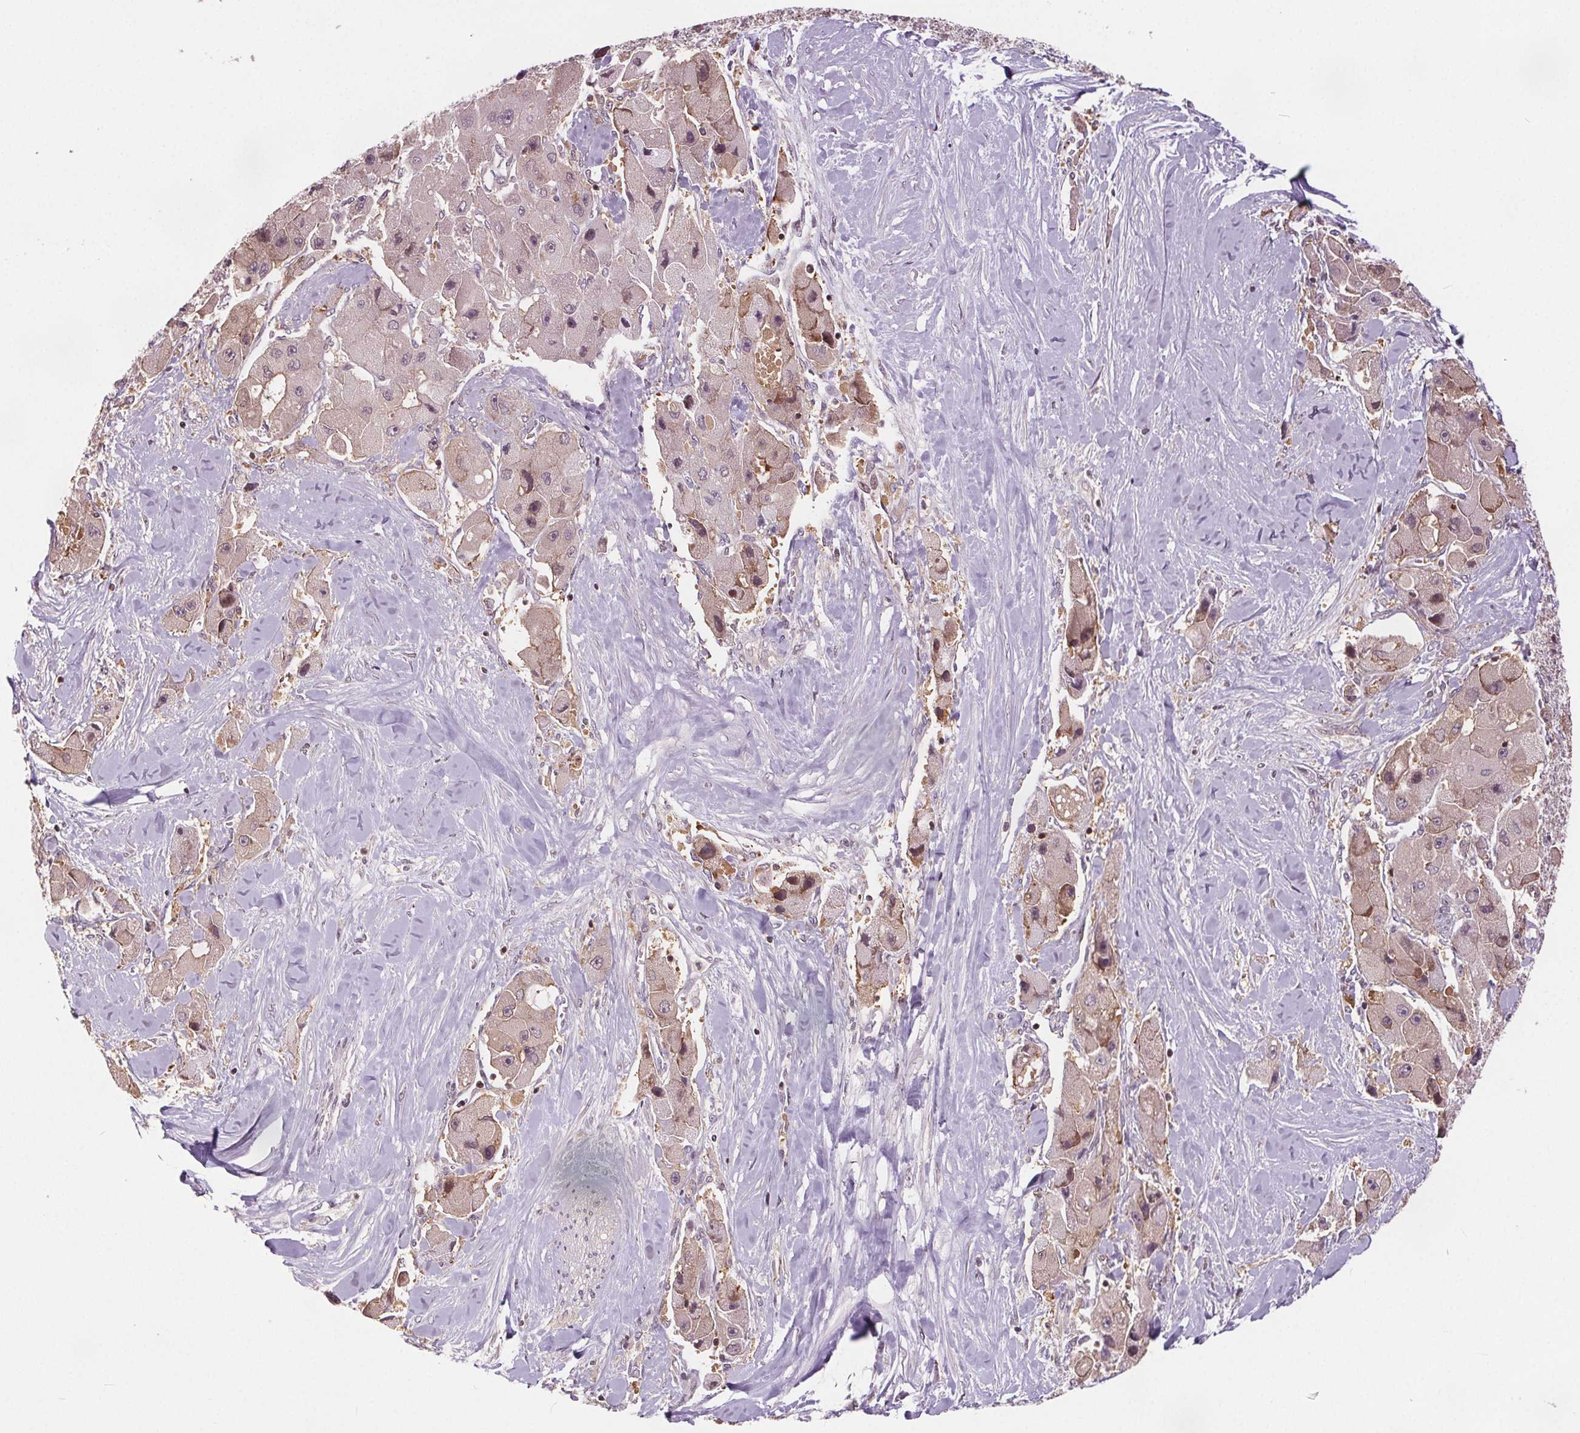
{"staining": {"intensity": "moderate", "quantity": "<25%", "location": "nuclear"}, "tissue": "liver cancer", "cell_type": "Tumor cells", "image_type": "cancer", "snomed": [{"axis": "morphology", "description": "Carcinoma, Hepatocellular, NOS"}, {"axis": "topography", "description": "Liver"}], "caption": "Moderate nuclear protein staining is seen in about <25% of tumor cells in hepatocellular carcinoma (liver). (DAB IHC with brightfield microscopy, high magnification).", "gene": "HIF1AN", "patient": {"sex": "male", "age": 24}}